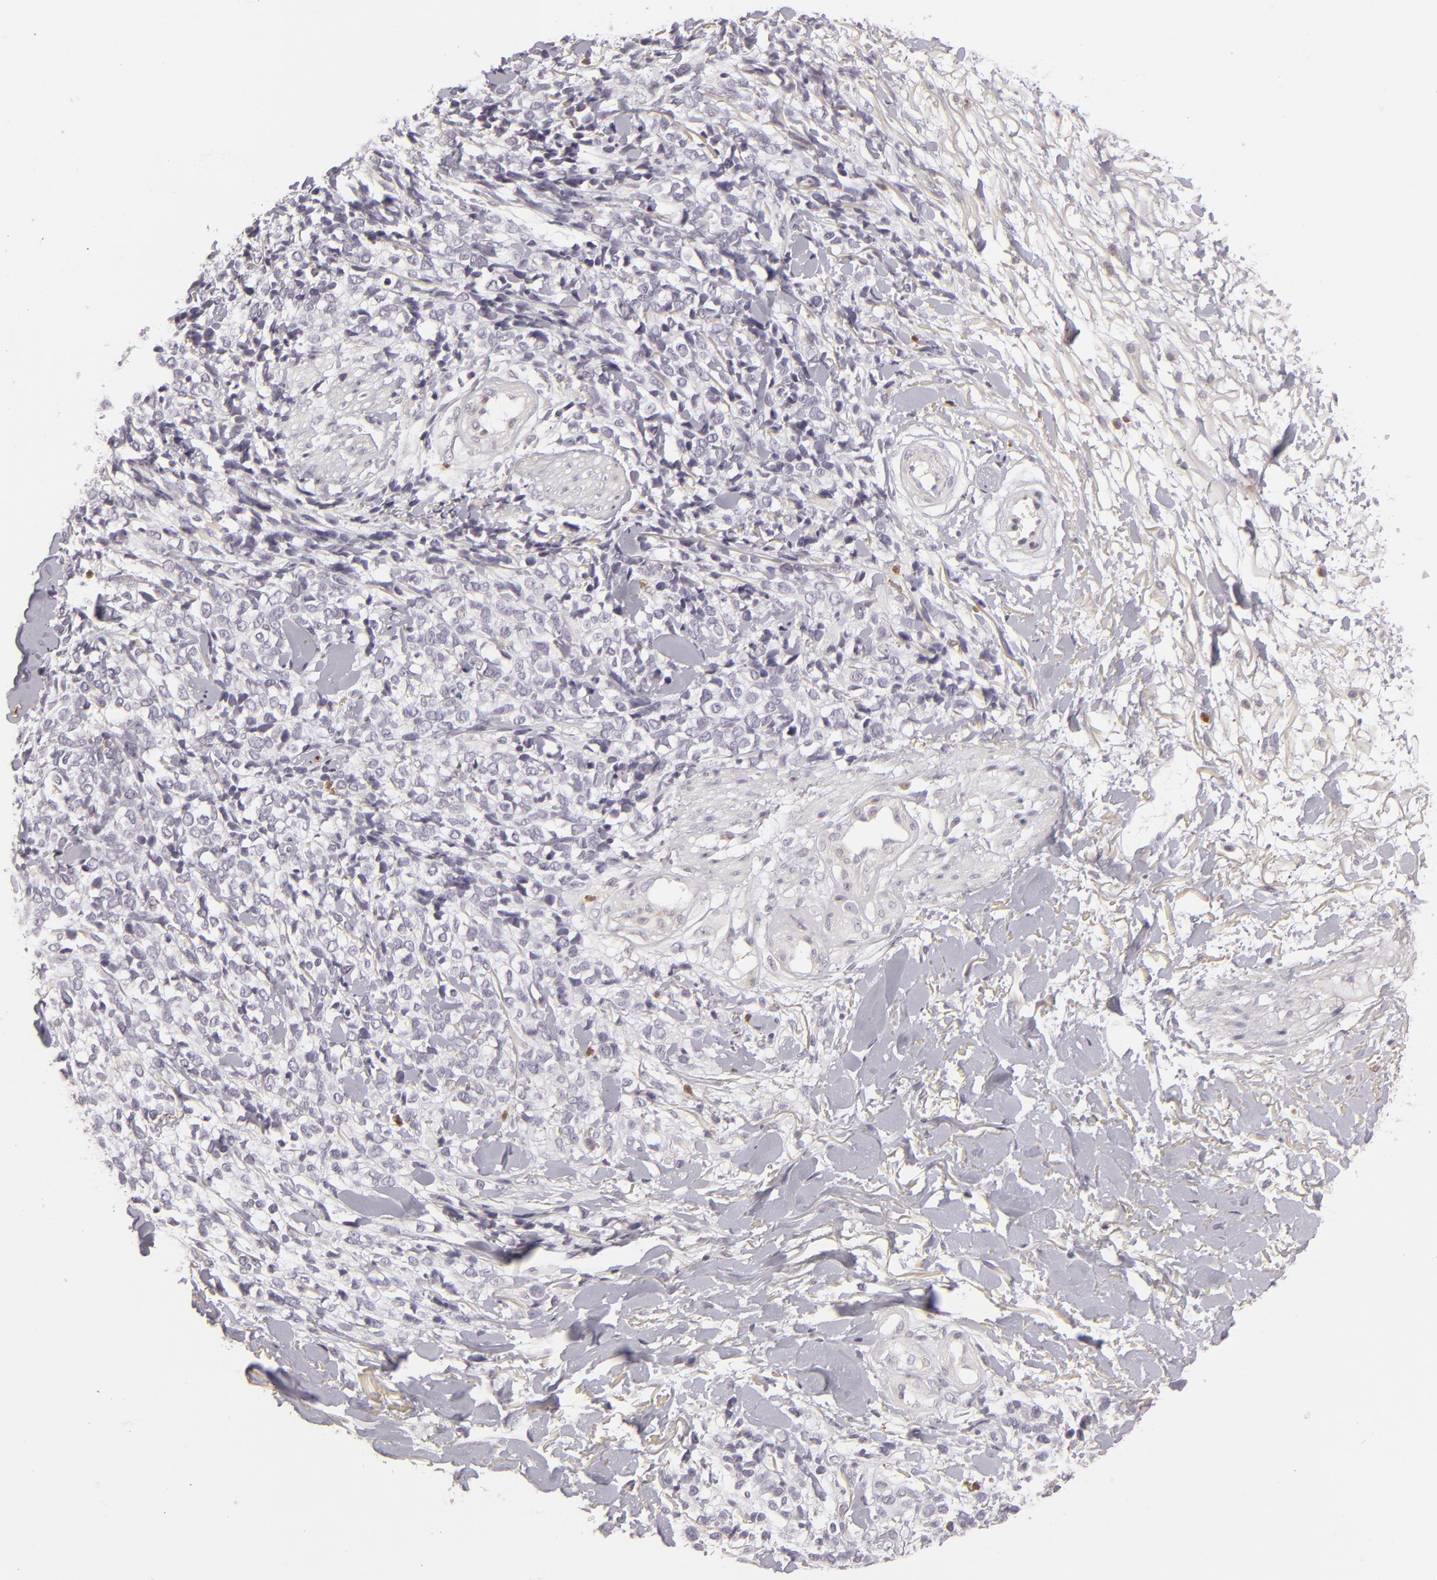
{"staining": {"intensity": "negative", "quantity": "none", "location": "none"}, "tissue": "melanoma", "cell_type": "Tumor cells", "image_type": "cancer", "snomed": [{"axis": "morphology", "description": "Malignant melanoma, NOS"}, {"axis": "topography", "description": "Skin"}], "caption": "Tumor cells are negative for brown protein staining in melanoma.", "gene": "APOBEC3G", "patient": {"sex": "female", "age": 85}}